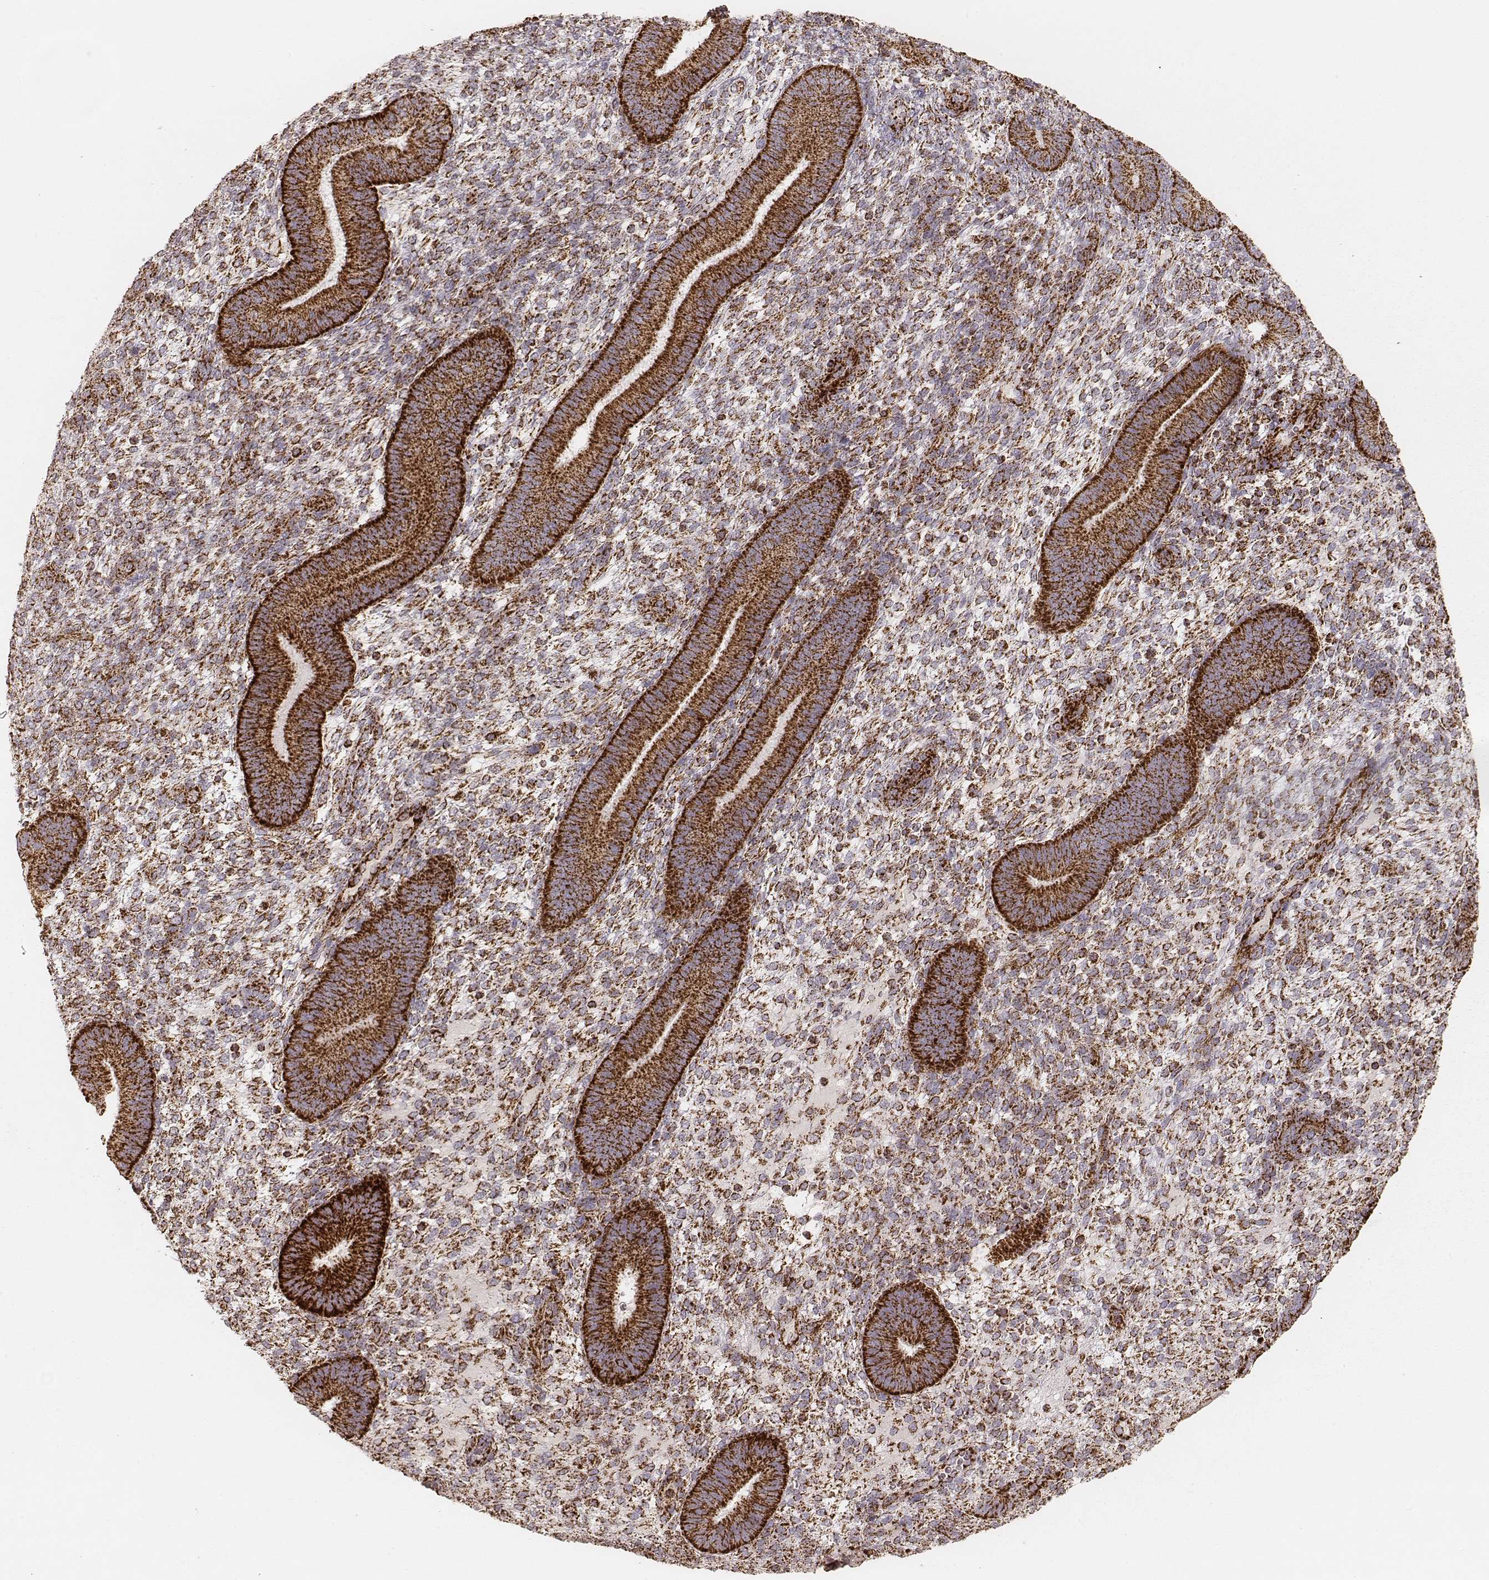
{"staining": {"intensity": "strong", "quantity": "25%-75%", "location": "cytoplasmic/membranous"}, "tissue": "endometrium", "cell_type": "Cells in endometrial stroma", "image_type": "normal", "snomed": [{"axis": "morphology", "description": "Normal tissue, NOS"}, {"axis": "topography", "description": "Endometrium"}], "caption": "The photomicrograph reveals immunohistochemical staining of benign endometrium. There is strong cytoplasmic/membranous staining is appreciated in about 25%-75% of cells in endometrial stroma. The protein is shown in brown color, while the nuclei are stained blue.", "gene": "CS", "patient": {"sex": "female", "age": 39}}